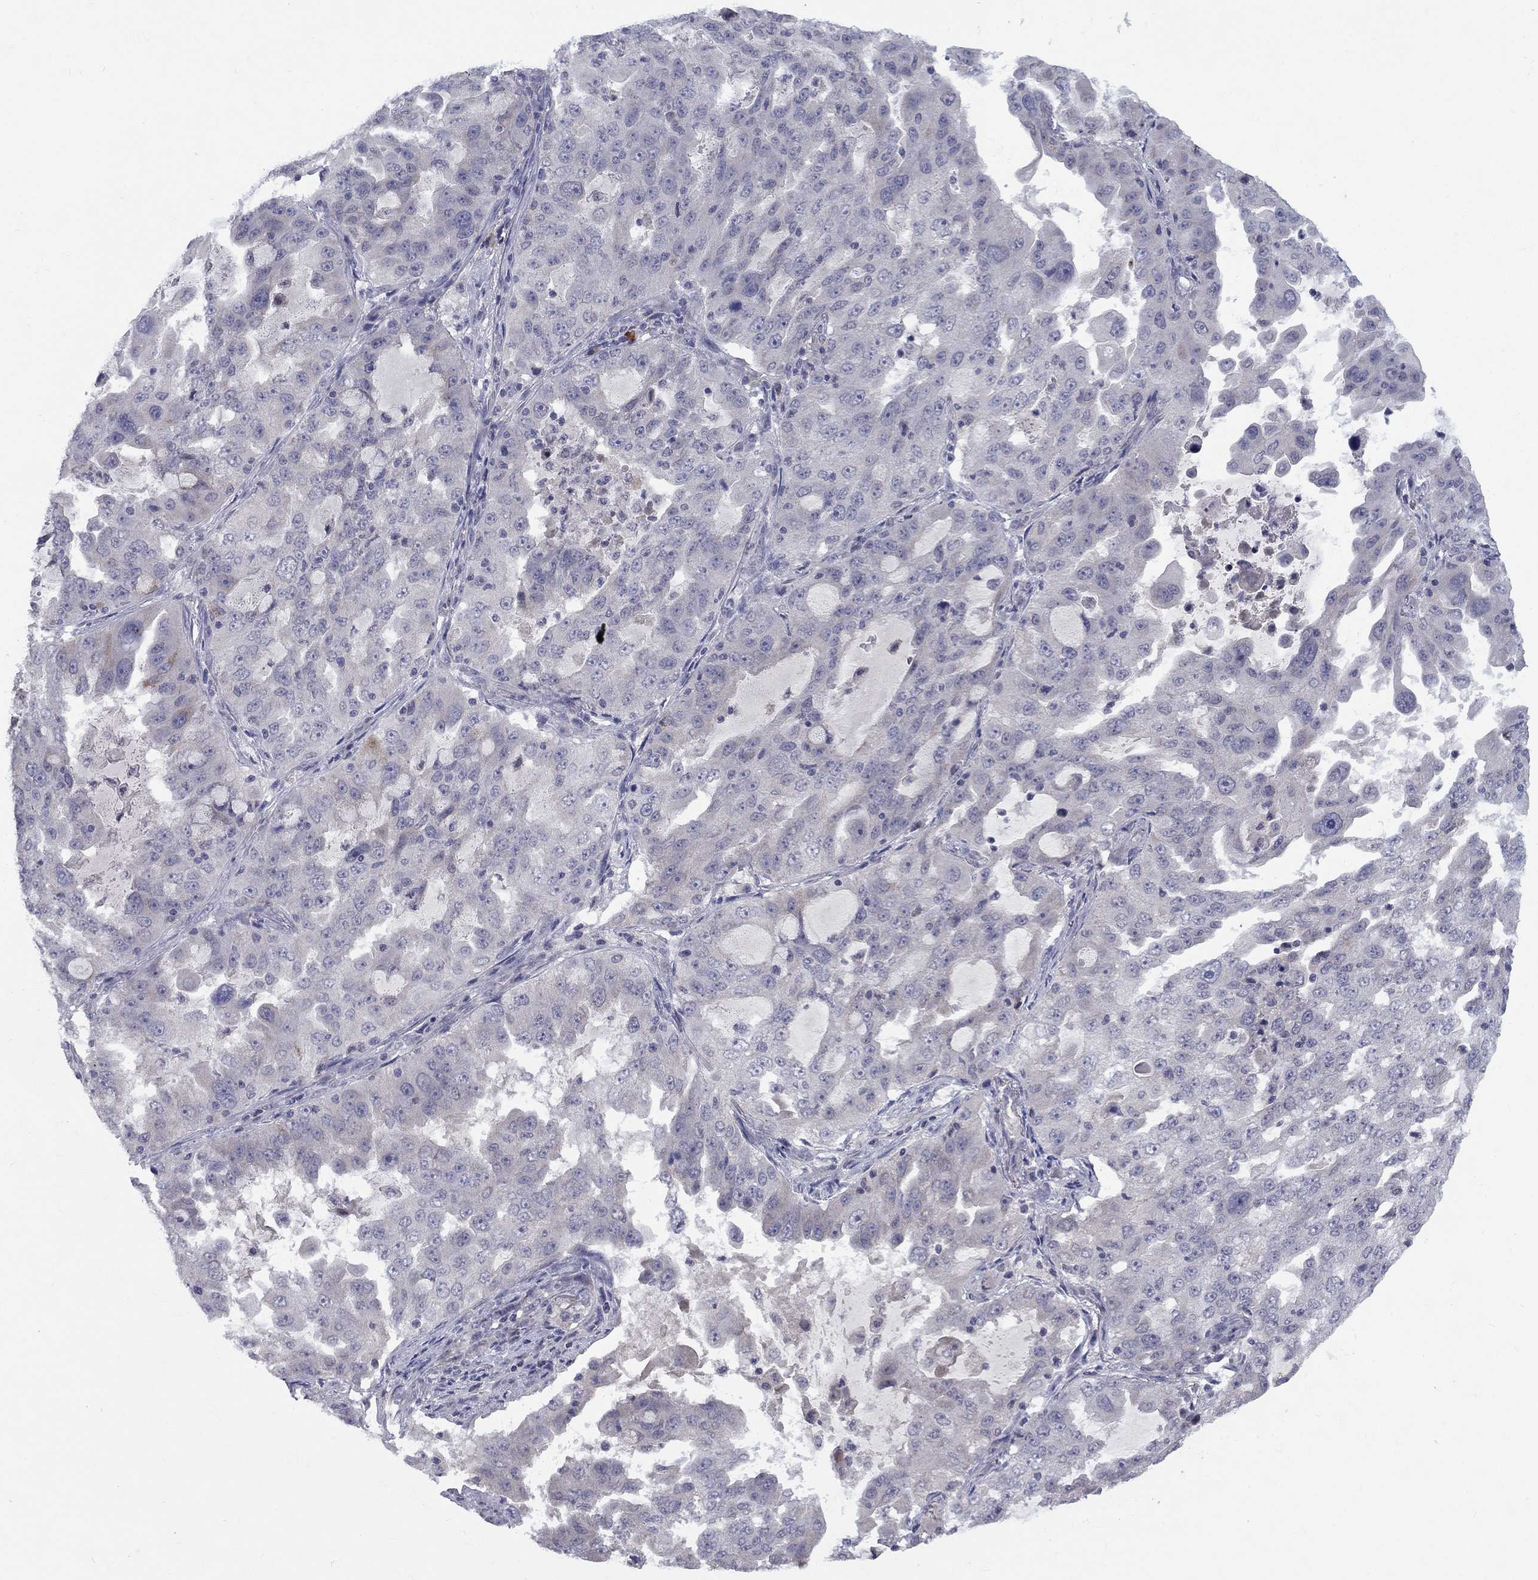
{"staining": {"intensity": "negative", "quantity": "none", "location": "none"}, "tissue": "lung cancer", "cell_type": "Tumor cells", "image_type": "cancer", "snomed": [{"axis": "morphology", "description": "Adenocarcinoma, NOS"}, {"axis": "topography", "description": "Lung"}], "caption": "An immunohistochemistry photomicrograph of lung cancer is shown. There is no staining in tumor cells of lung cancer.", "gene": "CACNA1A", "patient": {"sex": "female", "age": 61}}